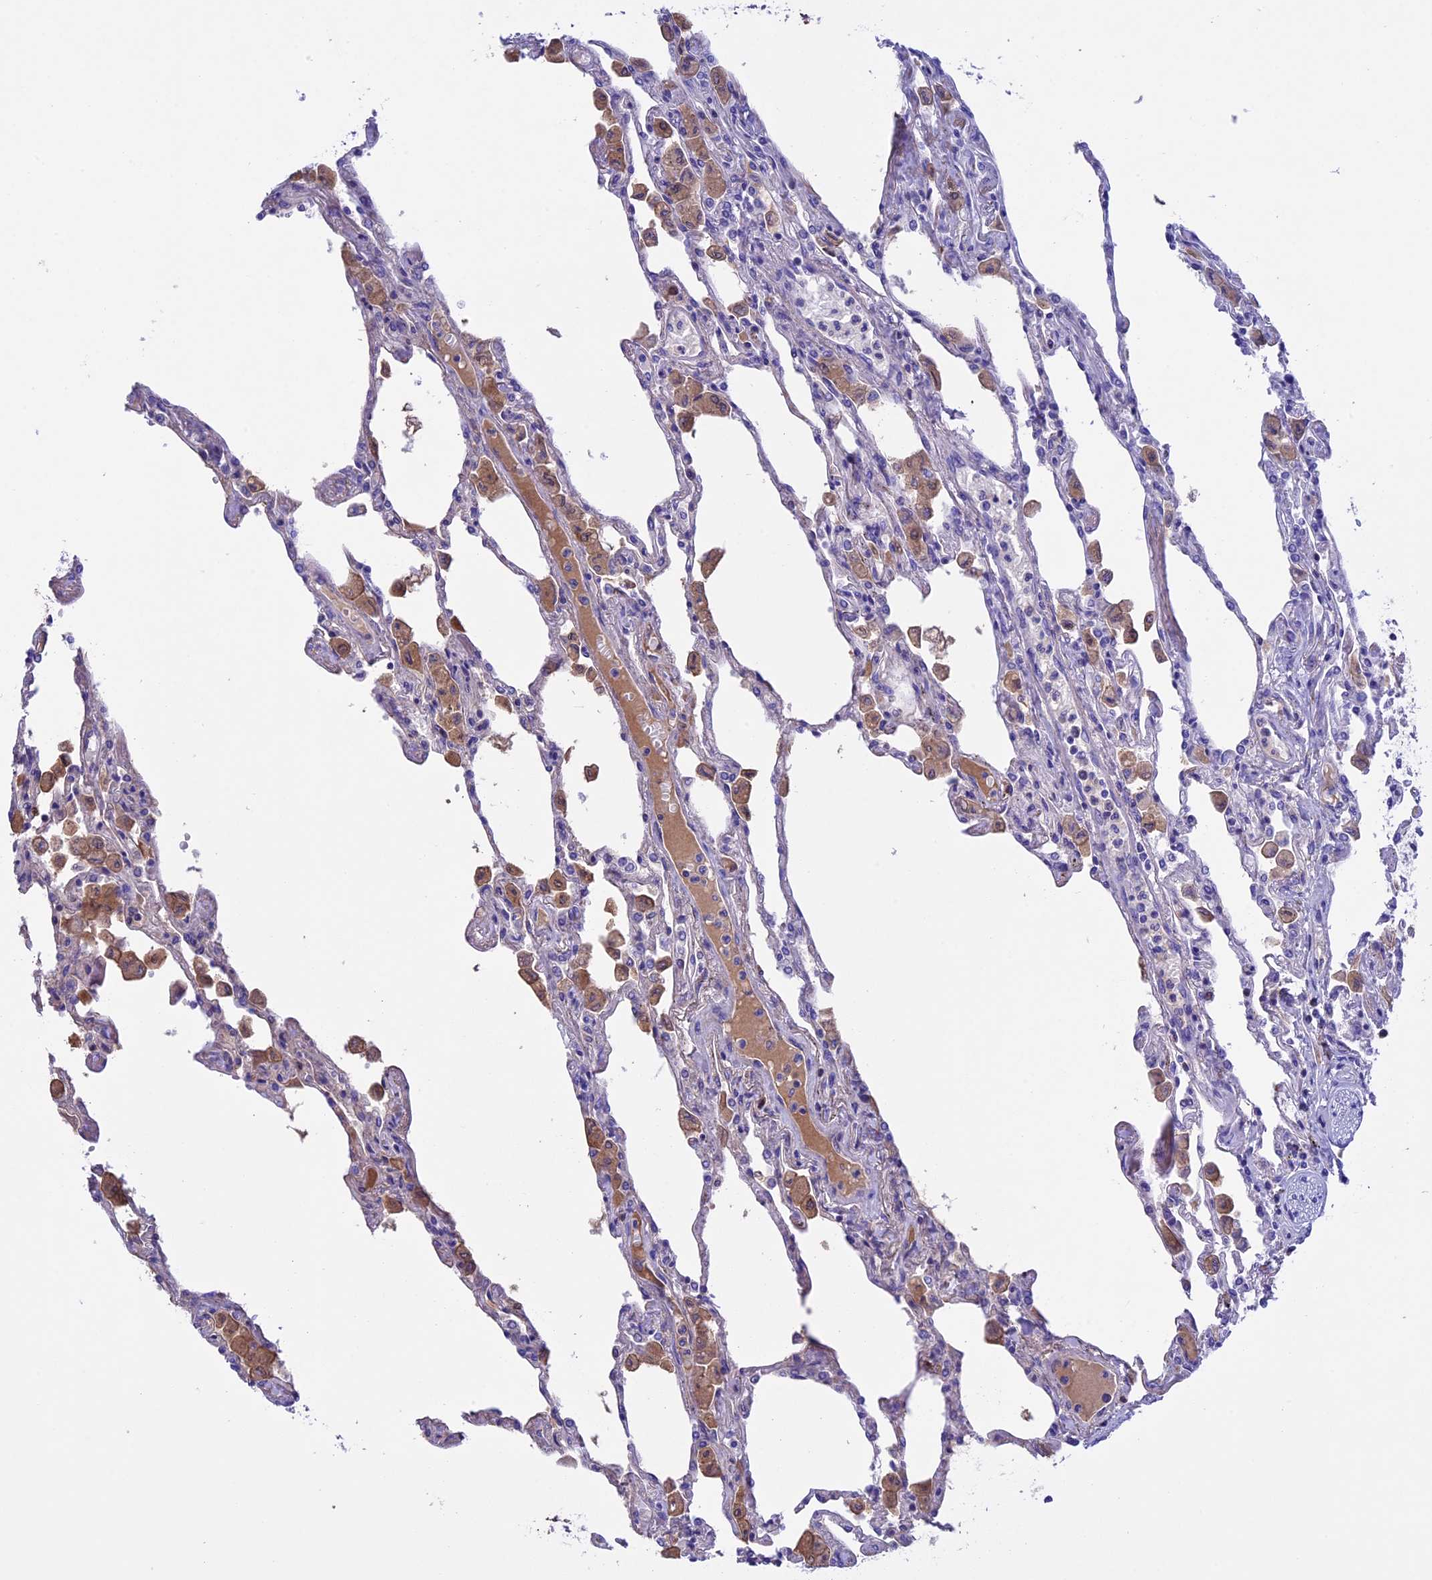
{"staining": {"intensity": "weak", "quantity": "<25%", "location": "cytoplasmic/membranous"}, "tissue": "lung", "cell_type": "Alveolar cells", "image_type": "normal", "snomed": [{"axis": "morphology", "description": "Normal tissue, NOS"}, {"axis": "topography", "description": "Bronchus"}, {"axis": "topography", "description": "Lung"}], "caption": "Protein analysis of benign lung displays no significant staining in alveolar cells.", "gene": "IGSF6", "patient": {"sex": "female", "age": 49}}